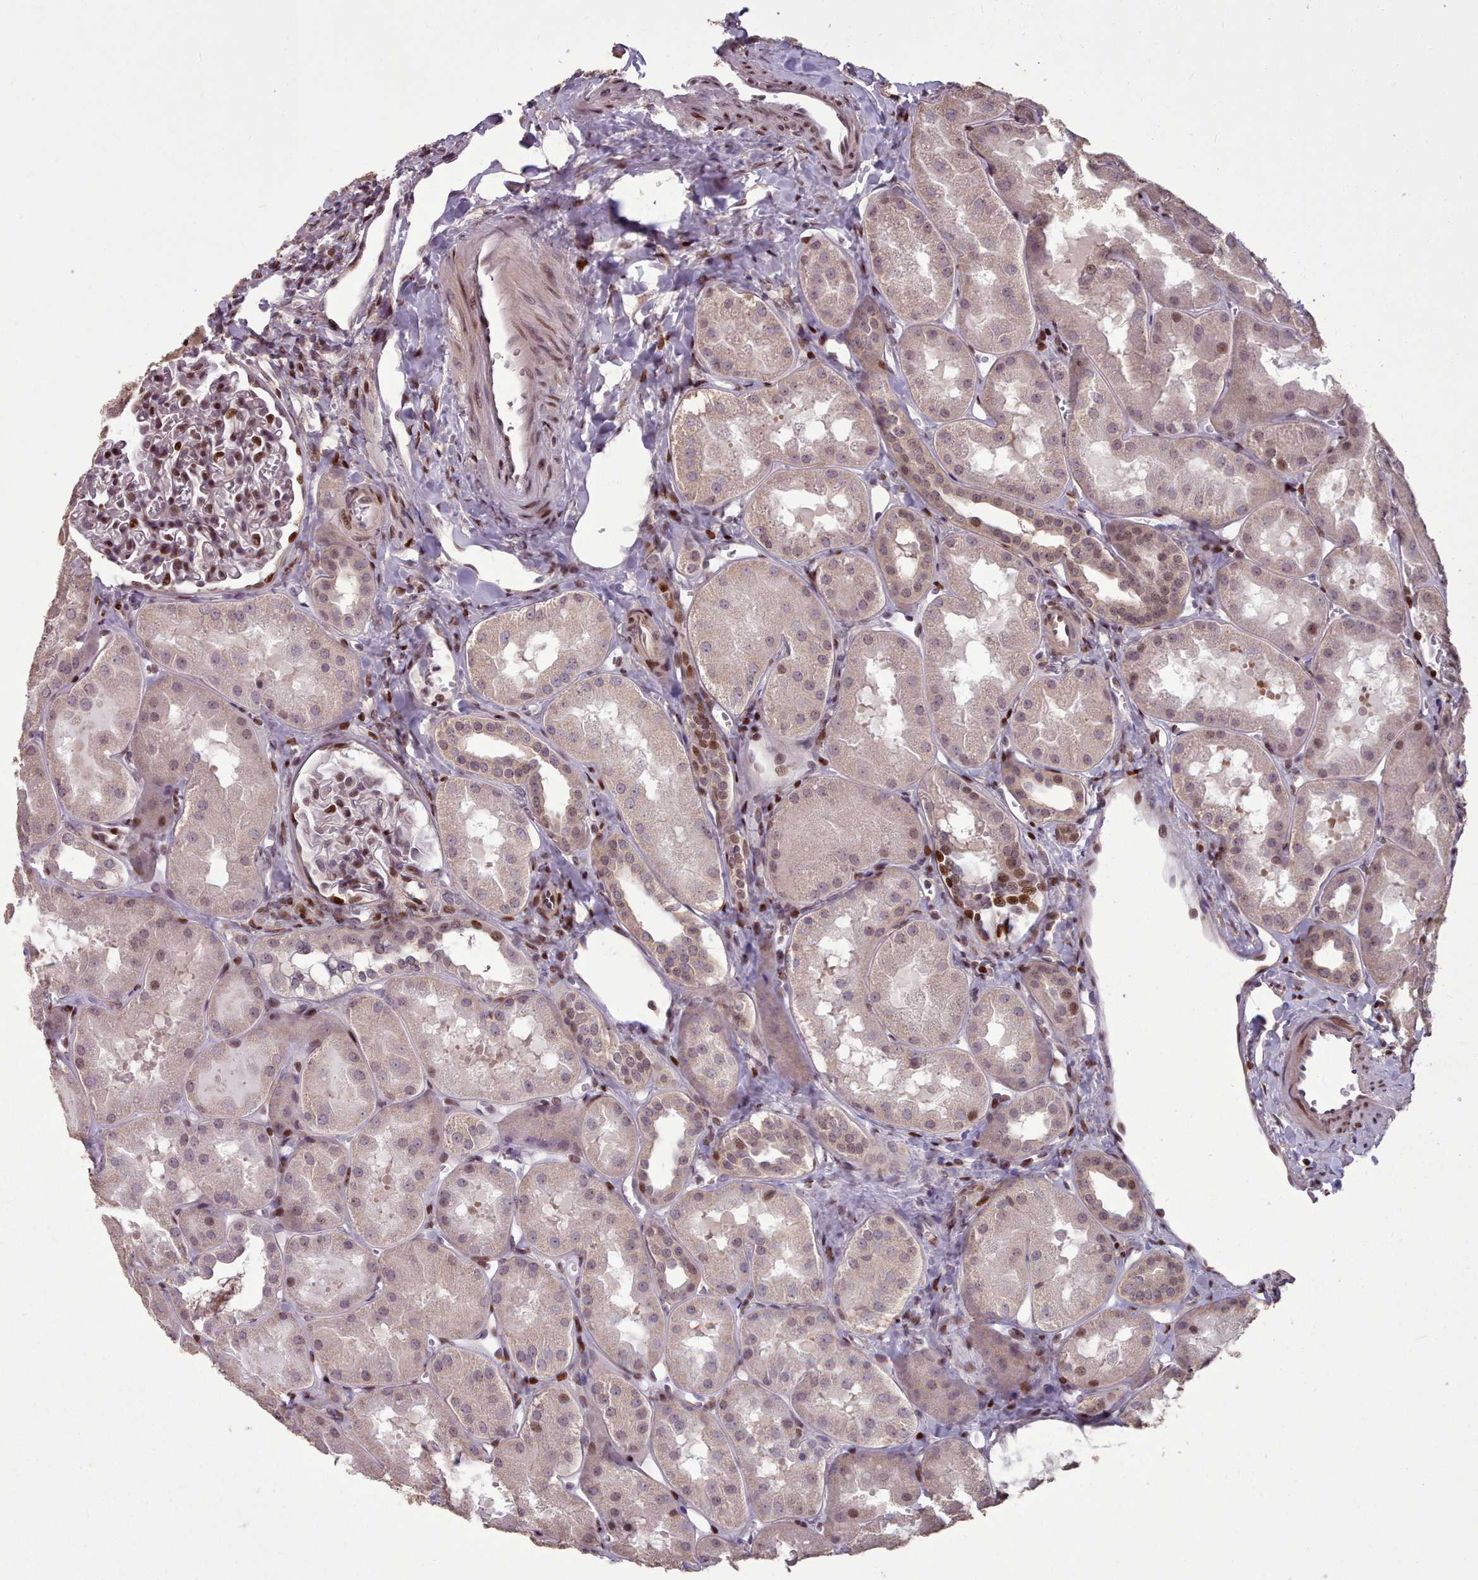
{"staining": {"intensity": "moderate", "quantity": "<25%", "location": "nuclear"}, "tissue": "kidney", "cell_type": "Cells in glomeruli", "image_type": "normal", "snomed": [{"axis": "morphology", "description": "Normal tissue, NOS"}, {"axis": "topography", "description": "Kidney"}, {"axis": "topography", "description": "Urinary bladder"}], "caption": "Immunohistochemical staining of unremarkable kidney demonstrates <25% levels of moderate nuclear protein expression in approximately <25% of cells in glomeruli.", "gene": "ENSA", "patient": {"sex": "male", "age": 16}}